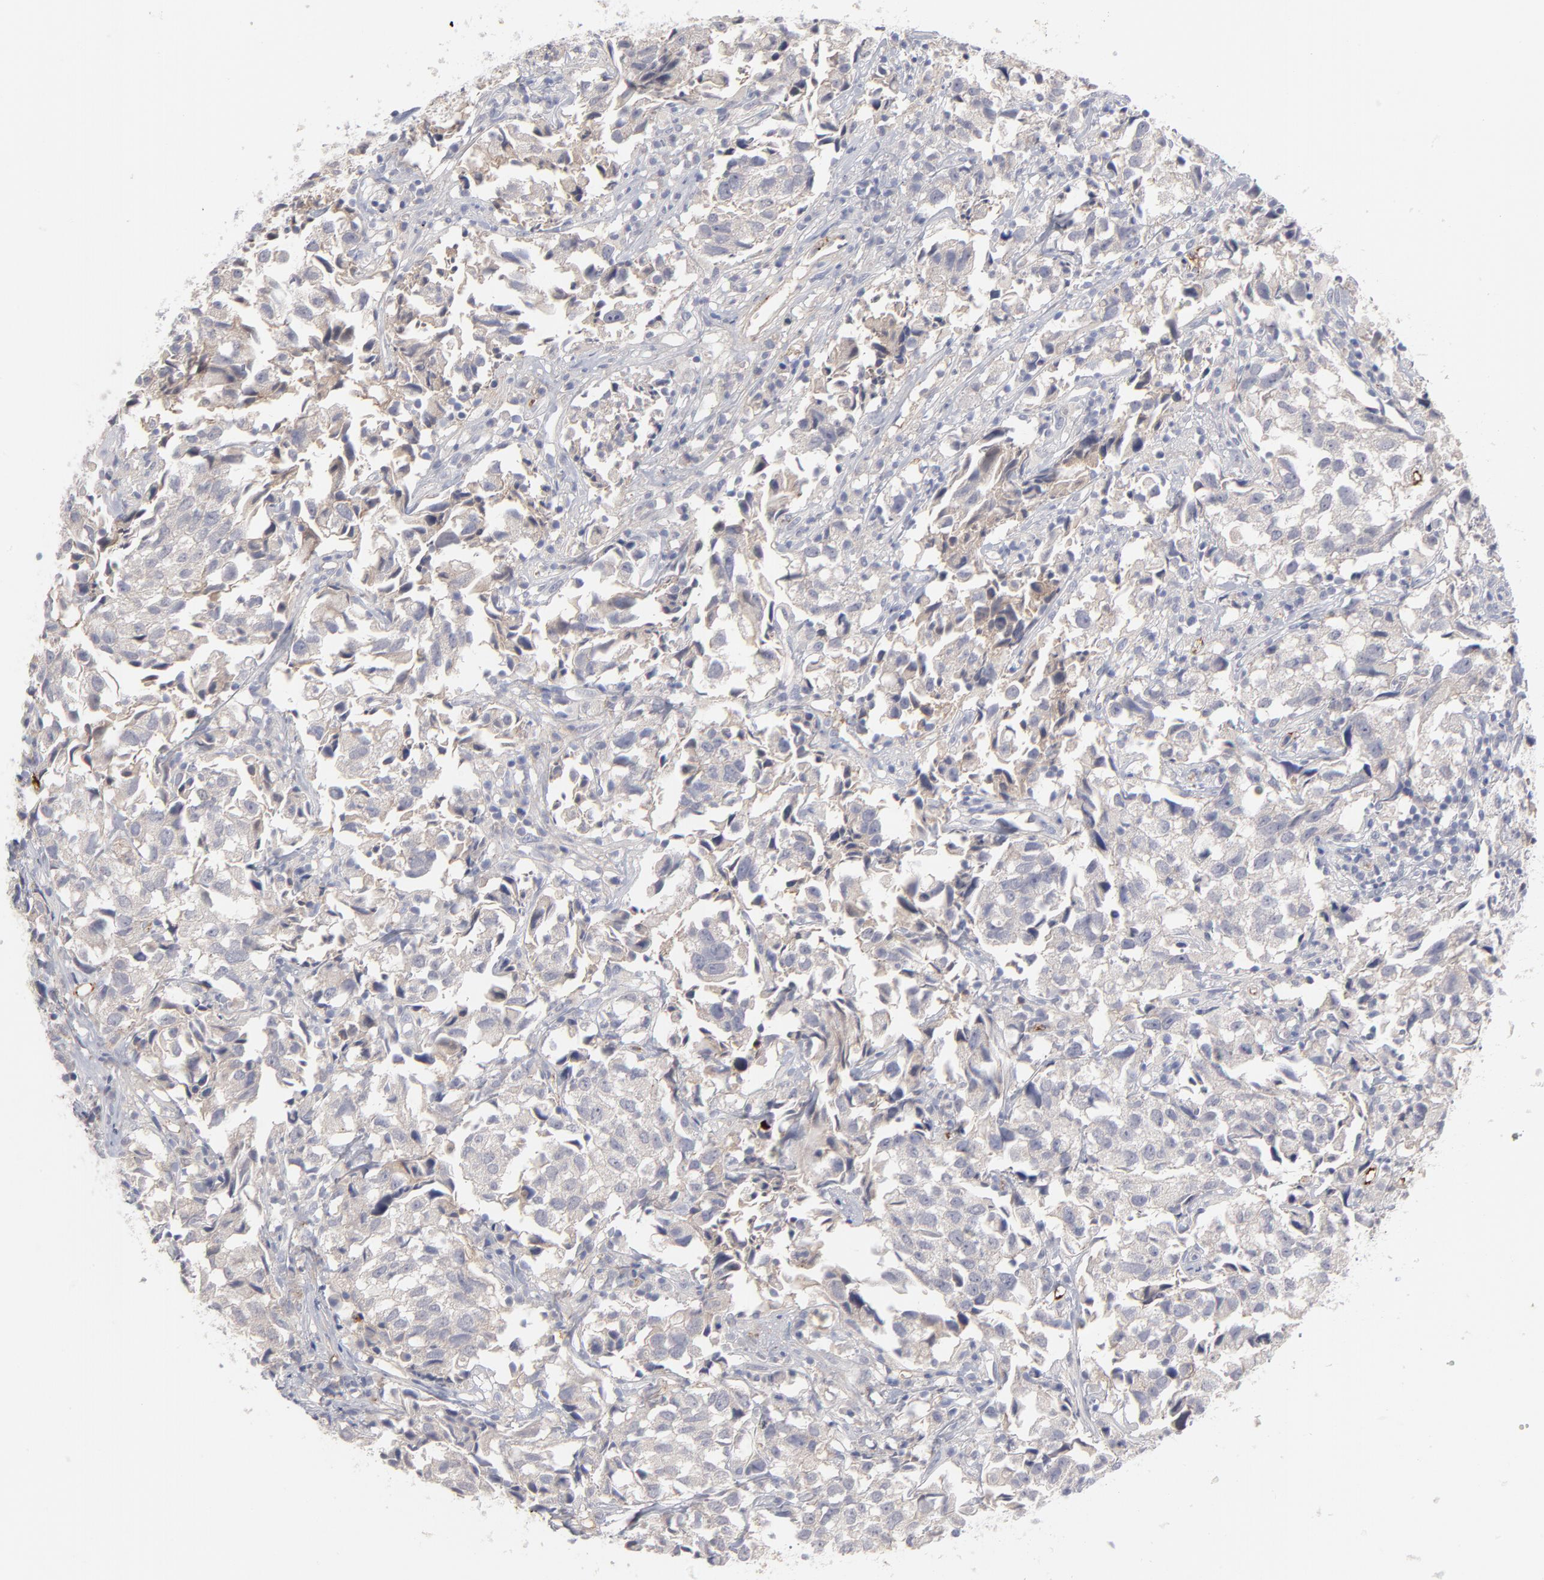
{"staining": {"intensity": "negative", "quantity": "none", "location": "none"}, "tissue": "urothelial cancer", "cell_type": "Tumor cells", "image_type": "cancer", "snomed": [{"axis": "morphology", "description": "Urothelial carcinoma, High grade"}, {"axis": "topography", "description": "Urinary bladder"}], "caption": "Immunohistochemical staining of high-grade urothelial carcinoma reveals no significant staining in tumor cells. (DAB (3,3'-diaminobenzidine) immunohistochemistry with hematoxylin counter stain).", "gene": "CCR3", "patient": {"sex": "female", "age": 75}}